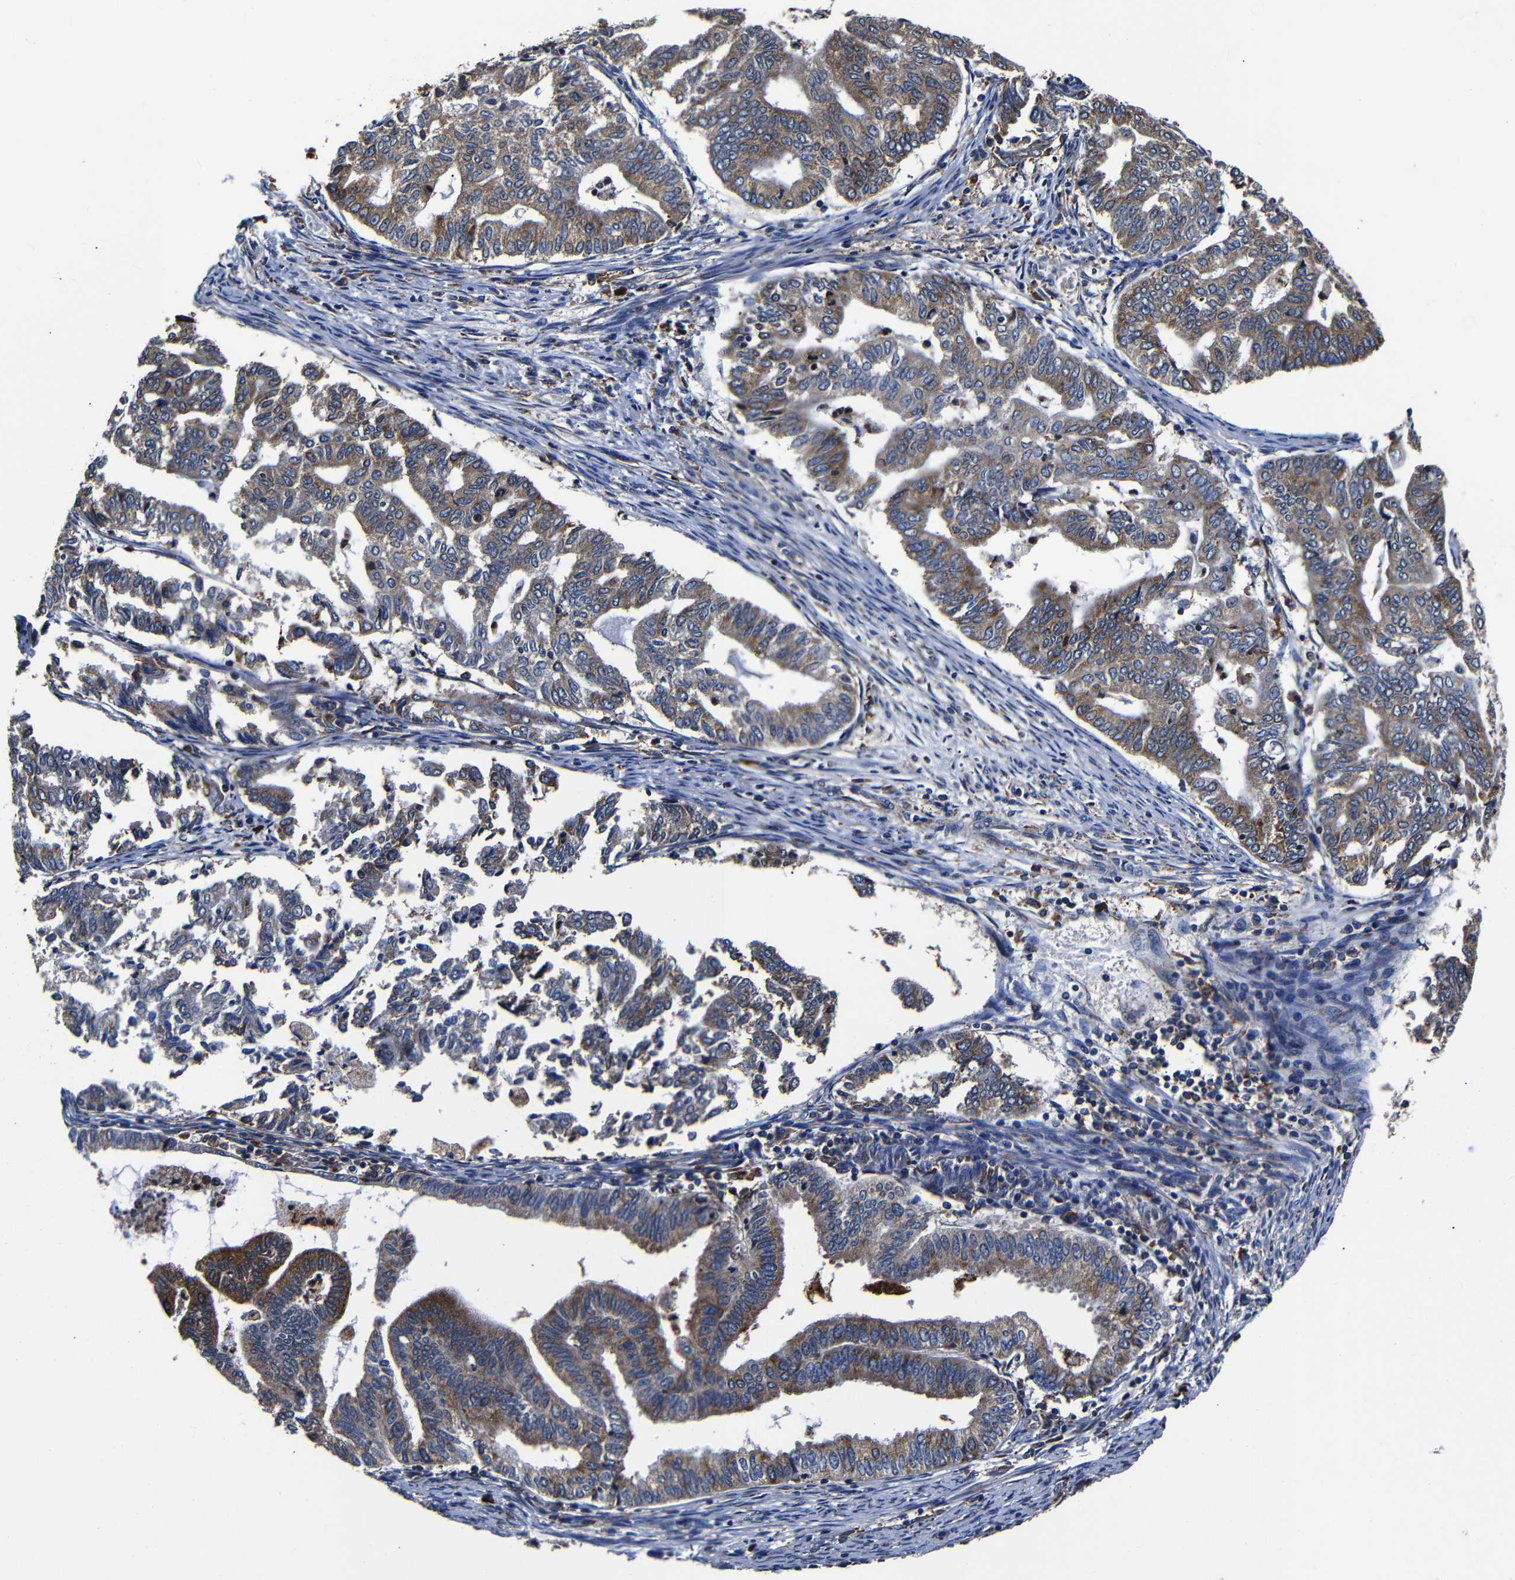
{"staining": {"intensity": "moderate", "quantity": ">75%", "location": "cytoplasmic/membranous"}, "tissue": "endometrial cancer", "cell_type": "Tumor cells", "image_type": "cancer", "snomed": [{"axis": "morphology", "description": "Adenocarcinoma, NOS"}, {"axis": "topography", "description": "Endometrium"}], "caption": "Human adenocarcinoma (endometrial) stained with a brown dye shows moderate cytoplasmic/membranous positive expression in about >75% of tumor cells.", "gene": "SCN9A", "patient": {"sex": "female", "age": 79}}